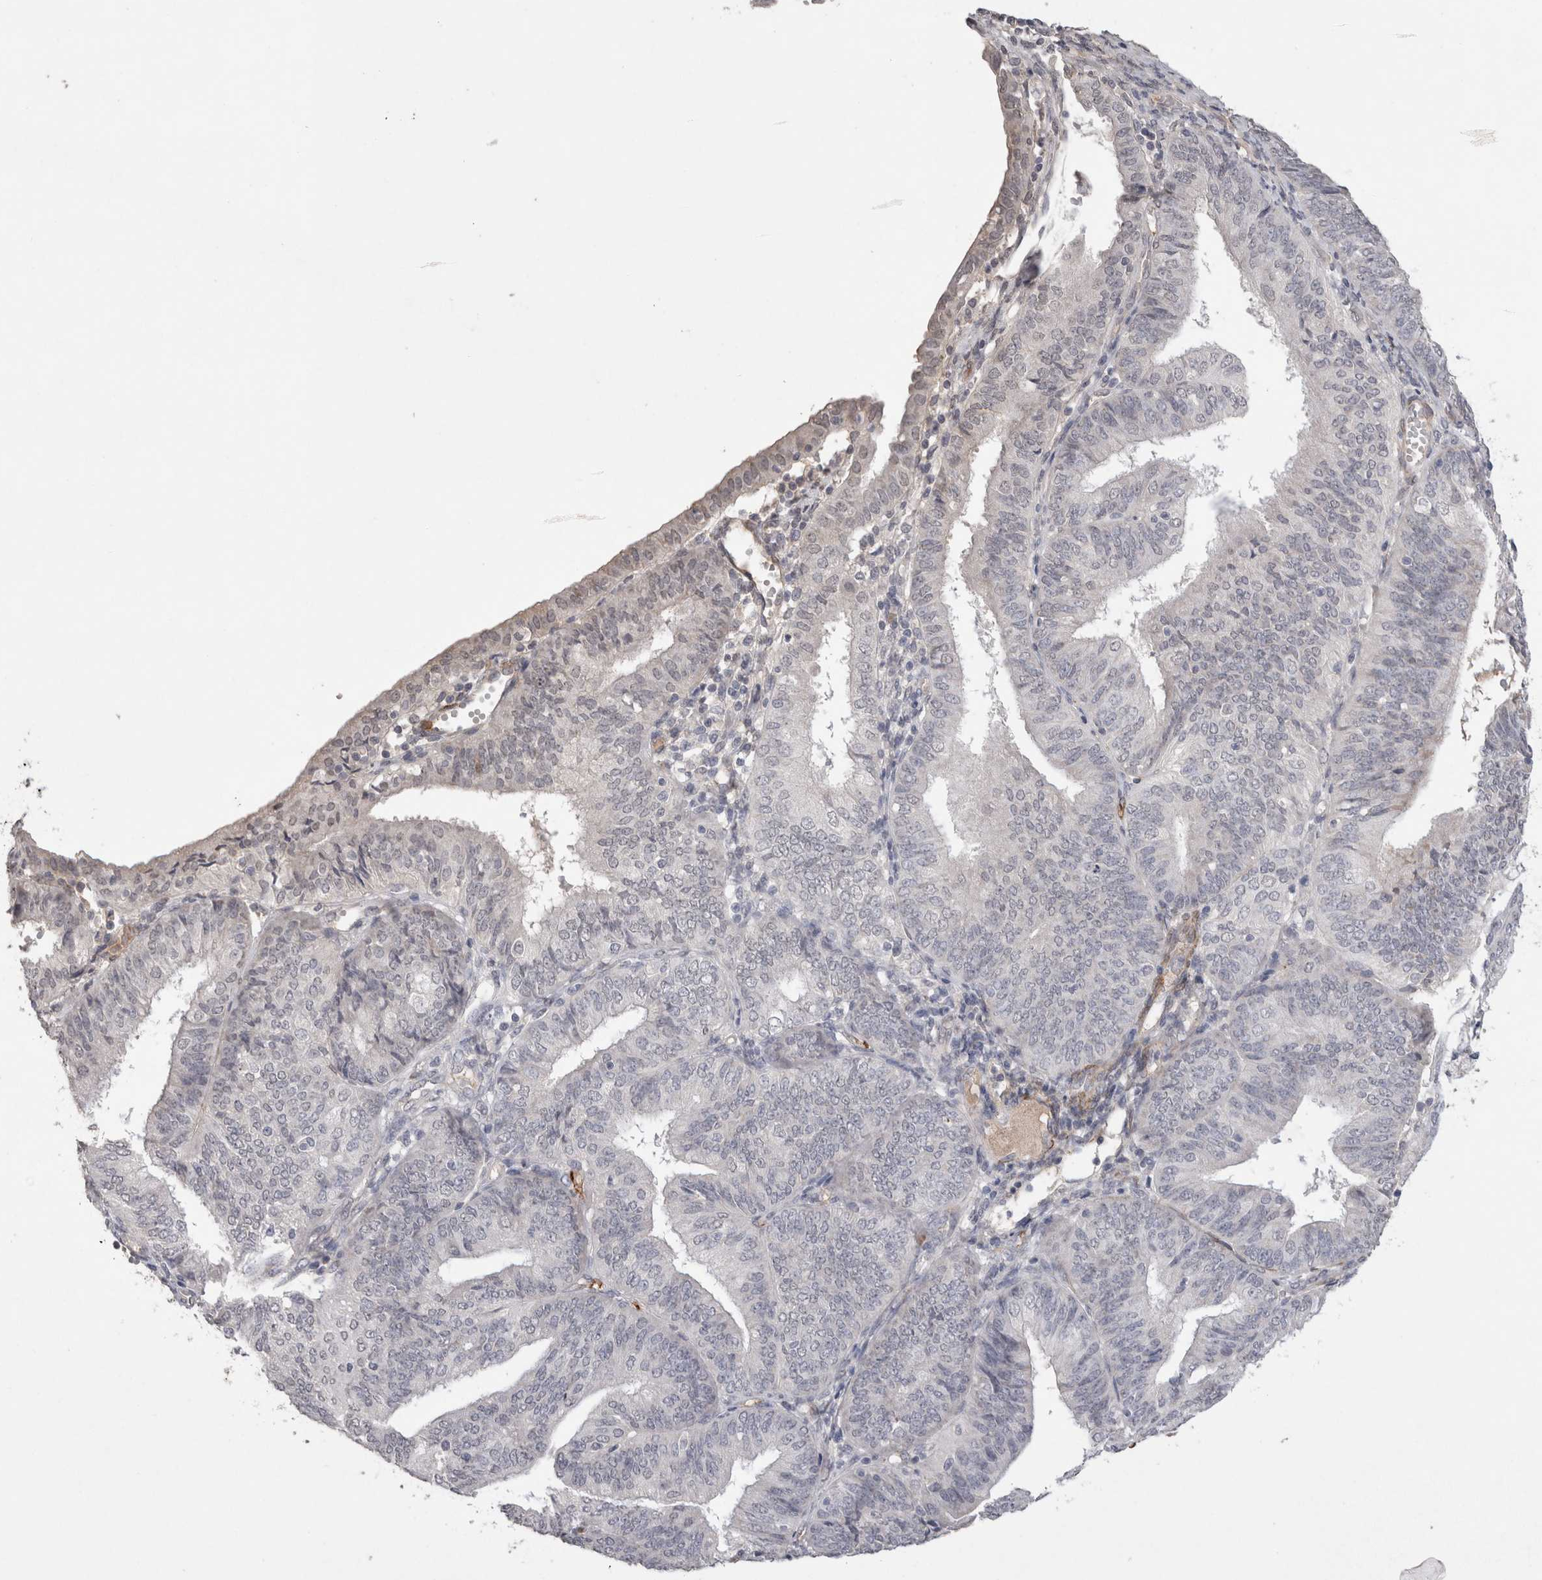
{"staining": {"intensity": "negative", "quantity": "none", "location": "none"}, "tissue": "endometrial cancer", "cell_type": "Tumor cells", "image_type": "cancer", "snomed": [{"axis": "morphology", "description": "Adenocarcinoma, NOS"}, {"axis": "topography", "description": "Endometrium"}], "caption": "Tumor cells show no significant expression in adenocarcinoma (endometrial).", "gene": "CDH13", "patient": {"sex": "female", "age": 58}}